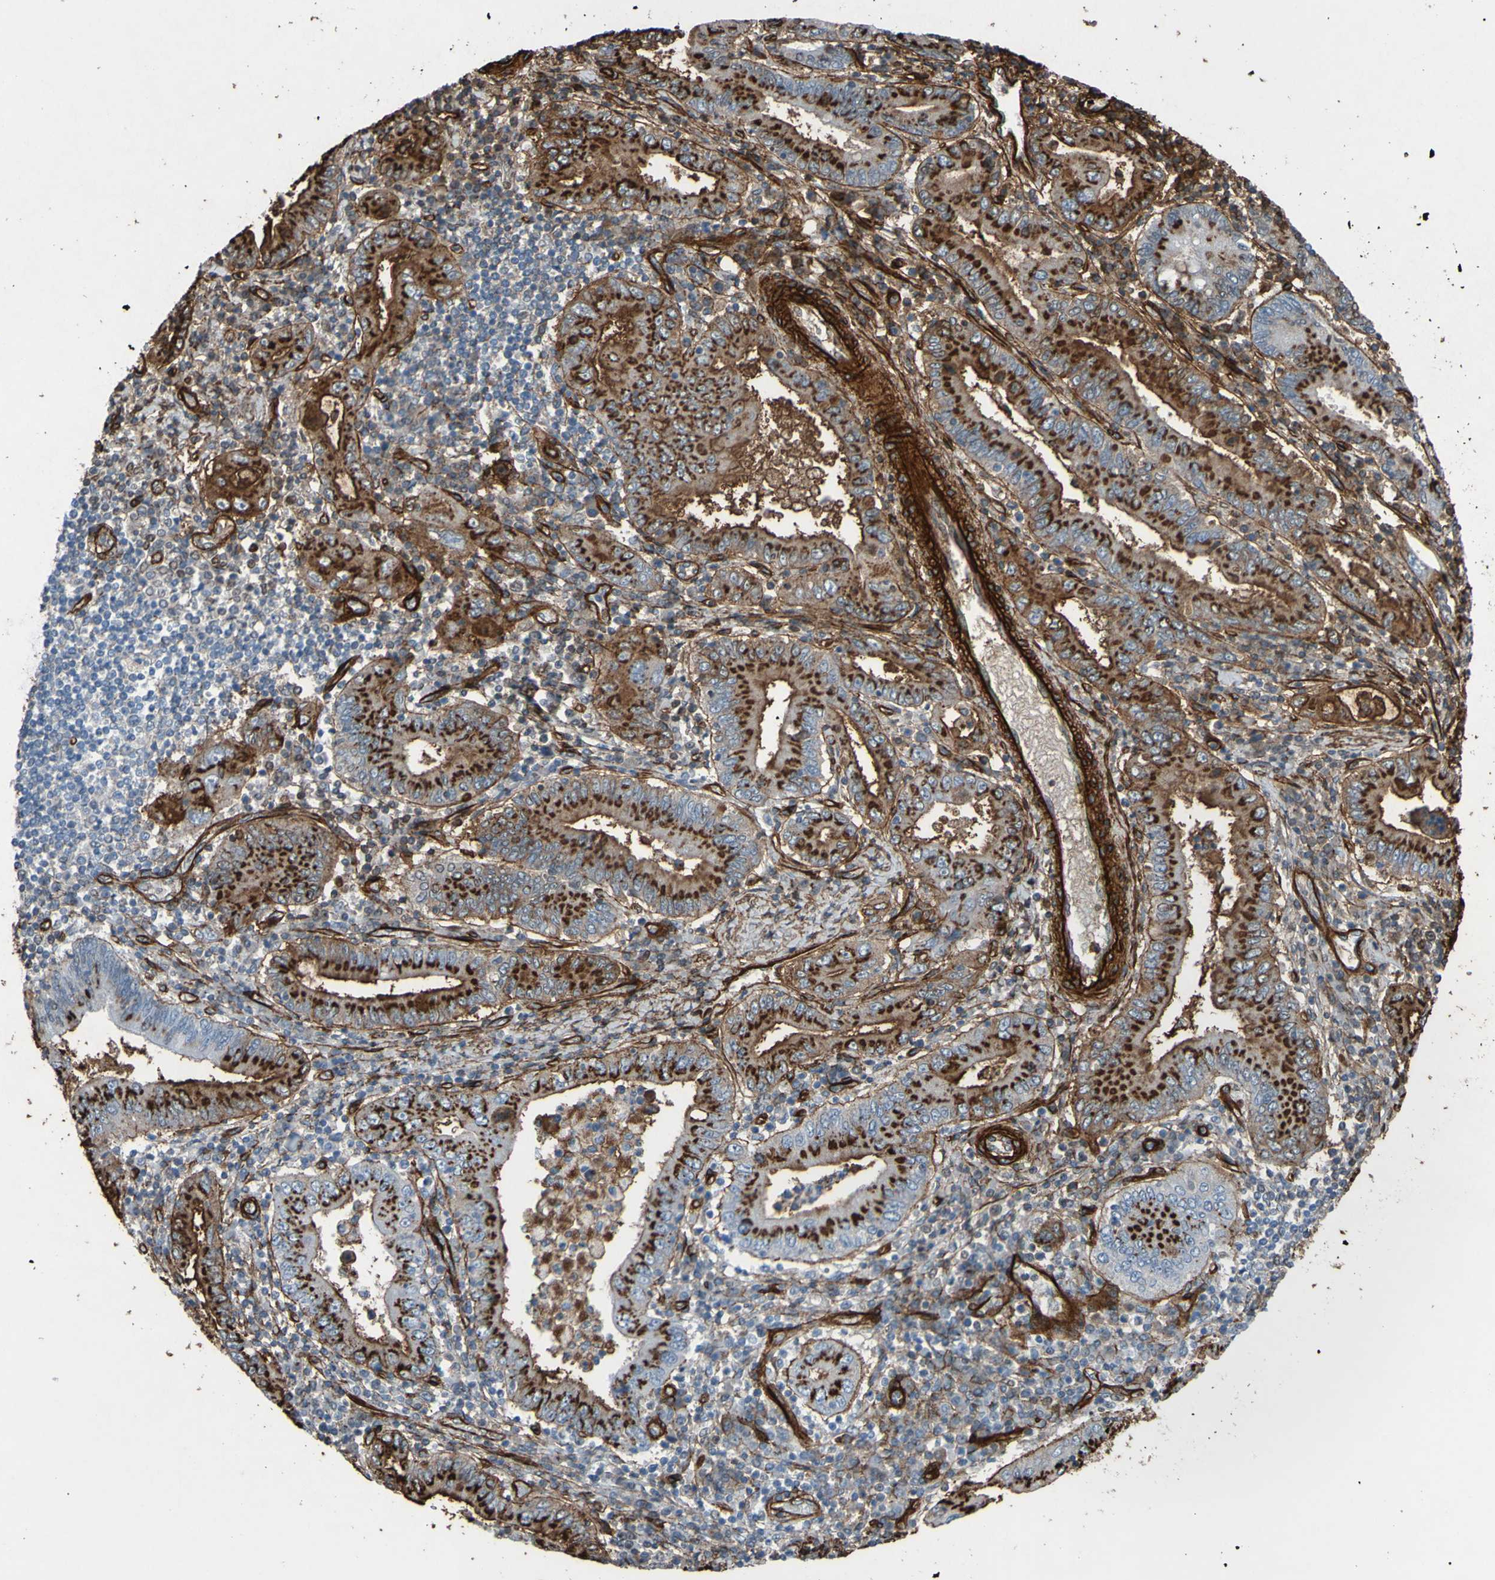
{"staining": {"intensity": "strong", "quantity": ">75%", "location": "cytoplasmic/membranous"}, "tissue": "stomach cancer", "cell_type": "Tumor cells", "image_type": "cancer", "snomed": [{"axis": "morphology", "description": "Normal tissue, NOS"}, {"axis": "morphology", "description": "Adenocarcinoma, NOS"}, {"axis": "topography", "description": "Esophagus"}, {"axis": "topography", "description": "Stomach, upper"}, {"axis": "topography", "description": "Peripheral nerve tissue"}], "caption": "Adenocarcinoma (stomach) was stained to show a protein in brown. There is high levels of strong cytoplasmic/membranous expression in approximately >75% of tumor cells.", "gene": "COL4A2", "patient": {"sex": "male", "age": 62}}